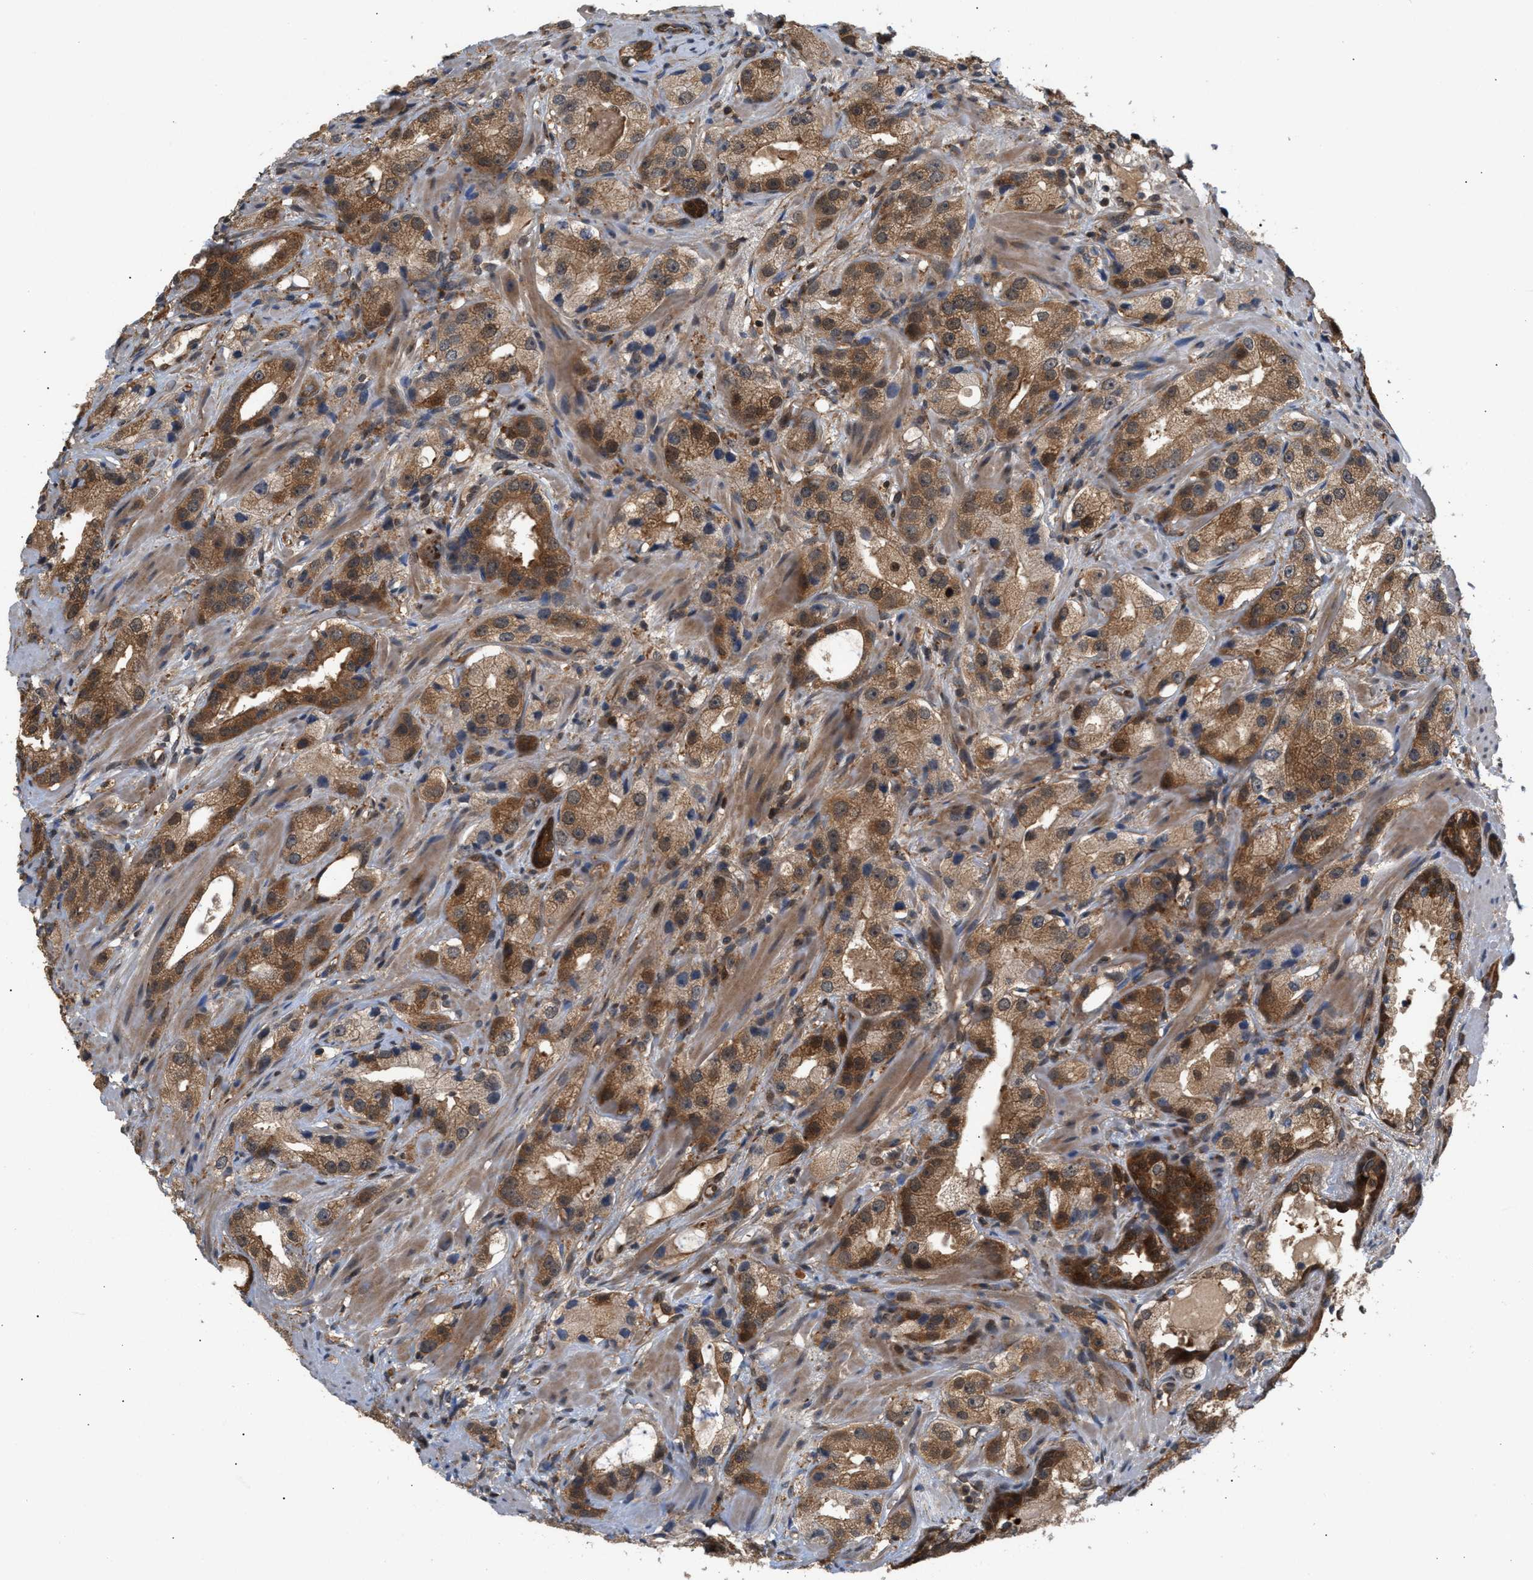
{"staining": {"intensity": "moderate", "quantity": ">75%", "location": "cytoplasmic/membranous"}, "tissue": "prostate cancer", "cell_type": "Tumor cells", "image_type": "cancer", "snomed": [{"axis": "morphology", "description": "Adenocarcinoma, High grade"}, {"axis": "topography", "description": "Prostate"}], "caption": "Protein expression analysis of high-grade adenocarcinoma (prostate) reveals moderate cytoplasmic/membranous positivity in about >75% of tumor cells.", "gene": "GLOD4", "patient": {"sex": "male", "age": 63}}